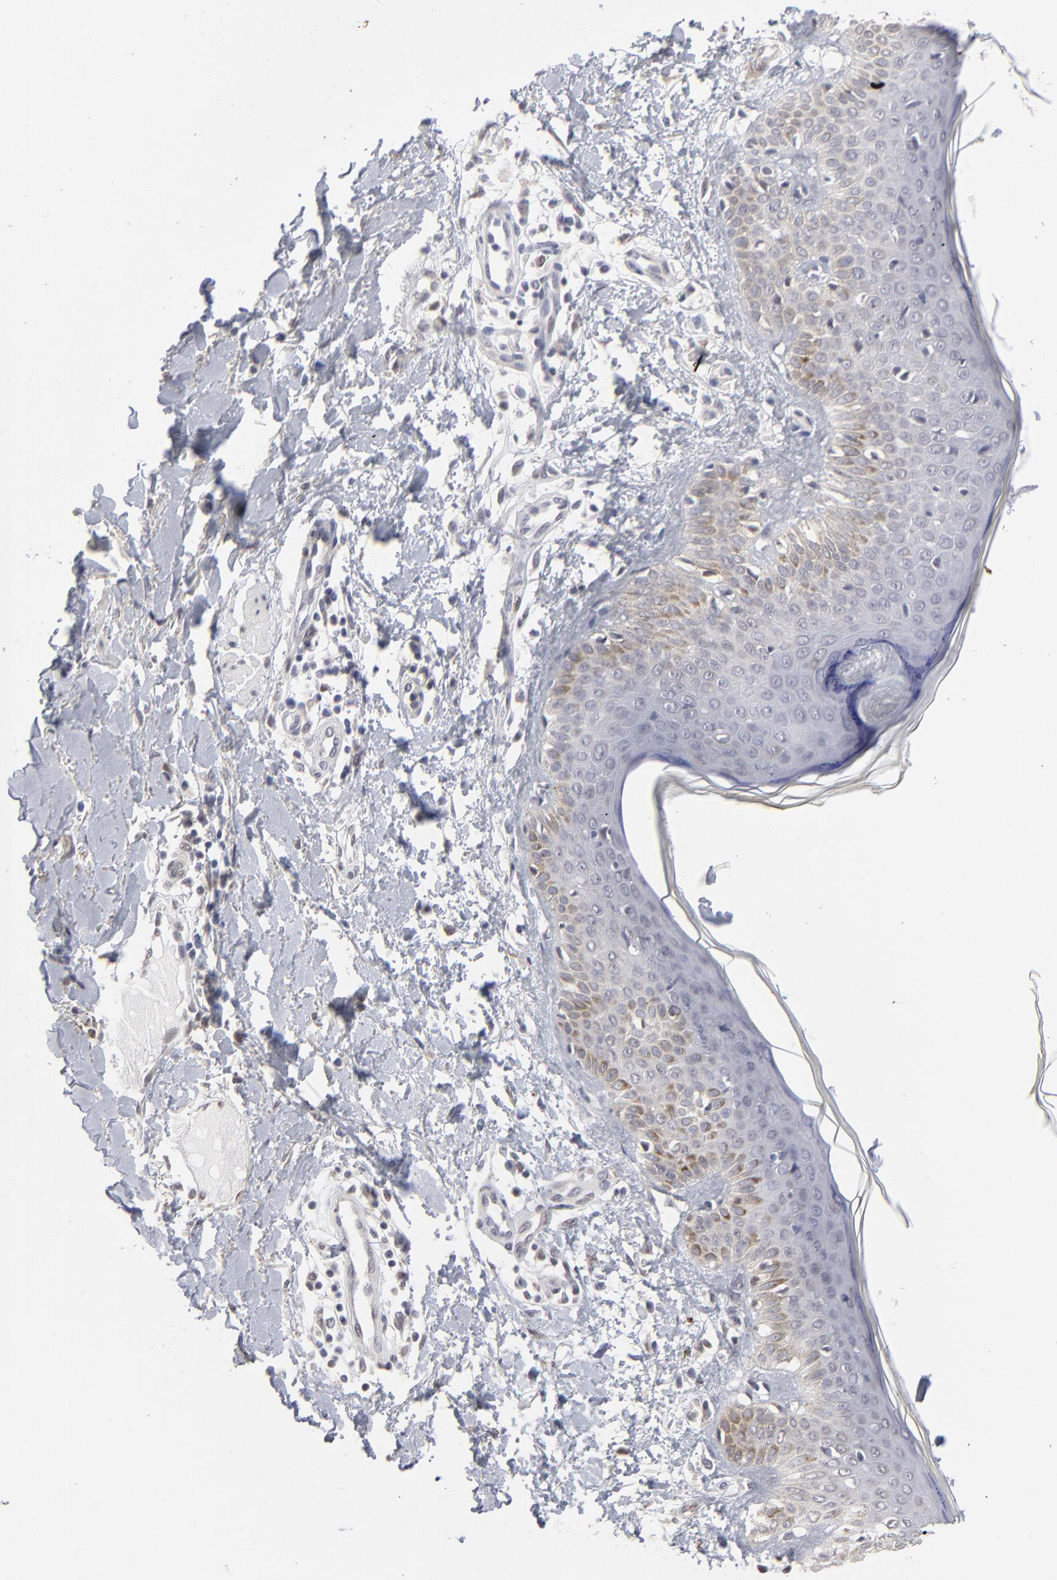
{"staining": {"intensity": "moderate", "quantity": "25%-75%", "location": "nuclear"}, "tissue": "skin cancer", "cell_type": "Tumor cells", "image_type": "cancer", "snomed": [{"axis": "morphology", "description": "Squamous cell carcinoma, NOS"}, {"axis": "topography", "description": "Skin"}], "caption": "Immunohistochemistry (IHC) (DAB (3,3'-diaminobenzidine)) staining of human skin cancer reveals moderate nuclear protein positivity in about 25%-75% of tumor cells.", "gene": "RBM3", "patient": {"sex": "female", "age": 59}}